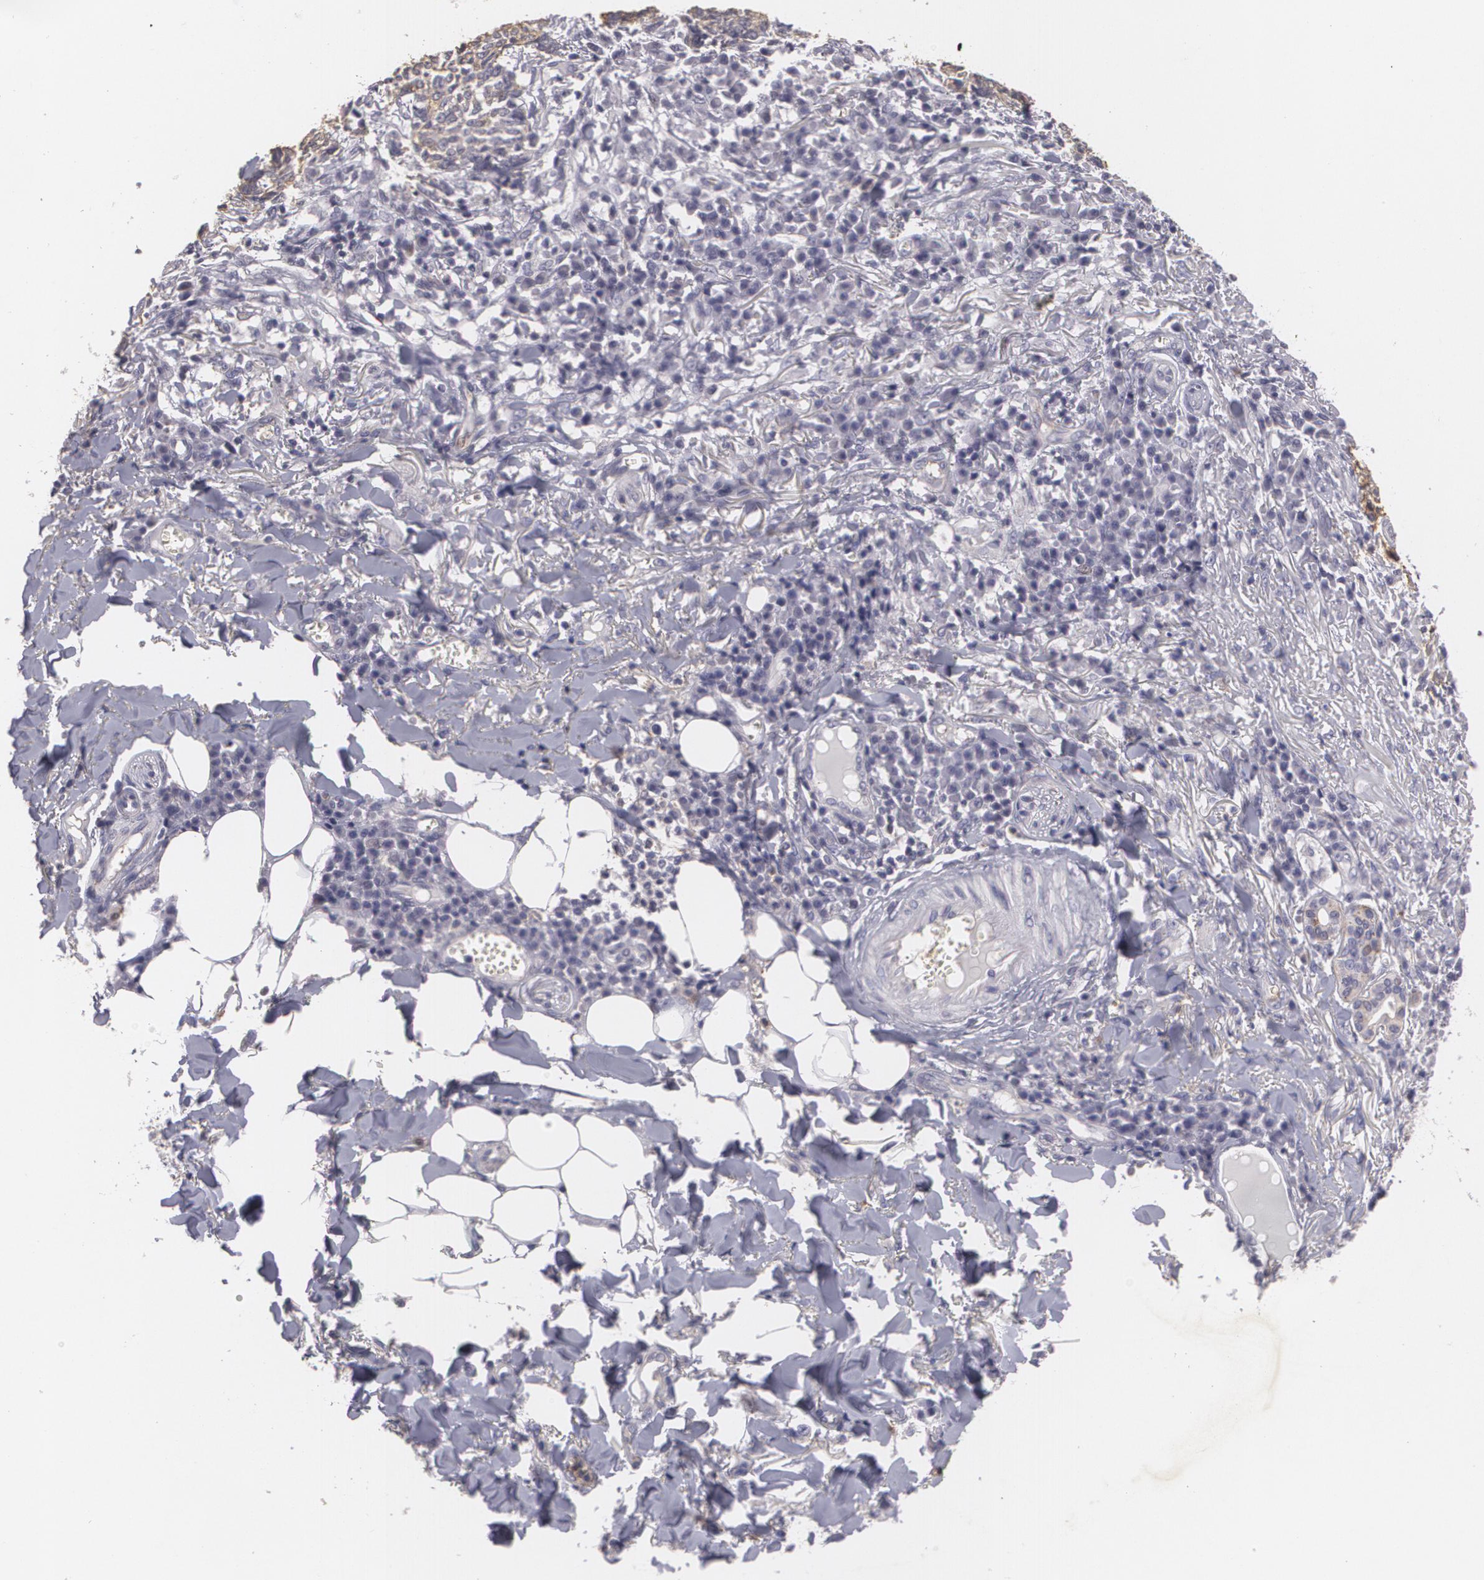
{"staining": {"intensity": "negative", "quantity": "none", "location": "none"}, "tissue": "skin cancer", "cell_type": "Tumor cells", "image_type": "cancer", "snomed": [{"axis": "morphology", "description": "Basal cell carcinoma"}, {"axis": "topography", "description": "Skin"}], "caption": "Tumor cells show no significant expression in basal cell carcinoma (skin). (DAB immunohistochemistry (IHC) visualized using brightfield microscopy, high magnification).", "gene": "KCNA4", "patient": {"sex": "female", "age": 89}}